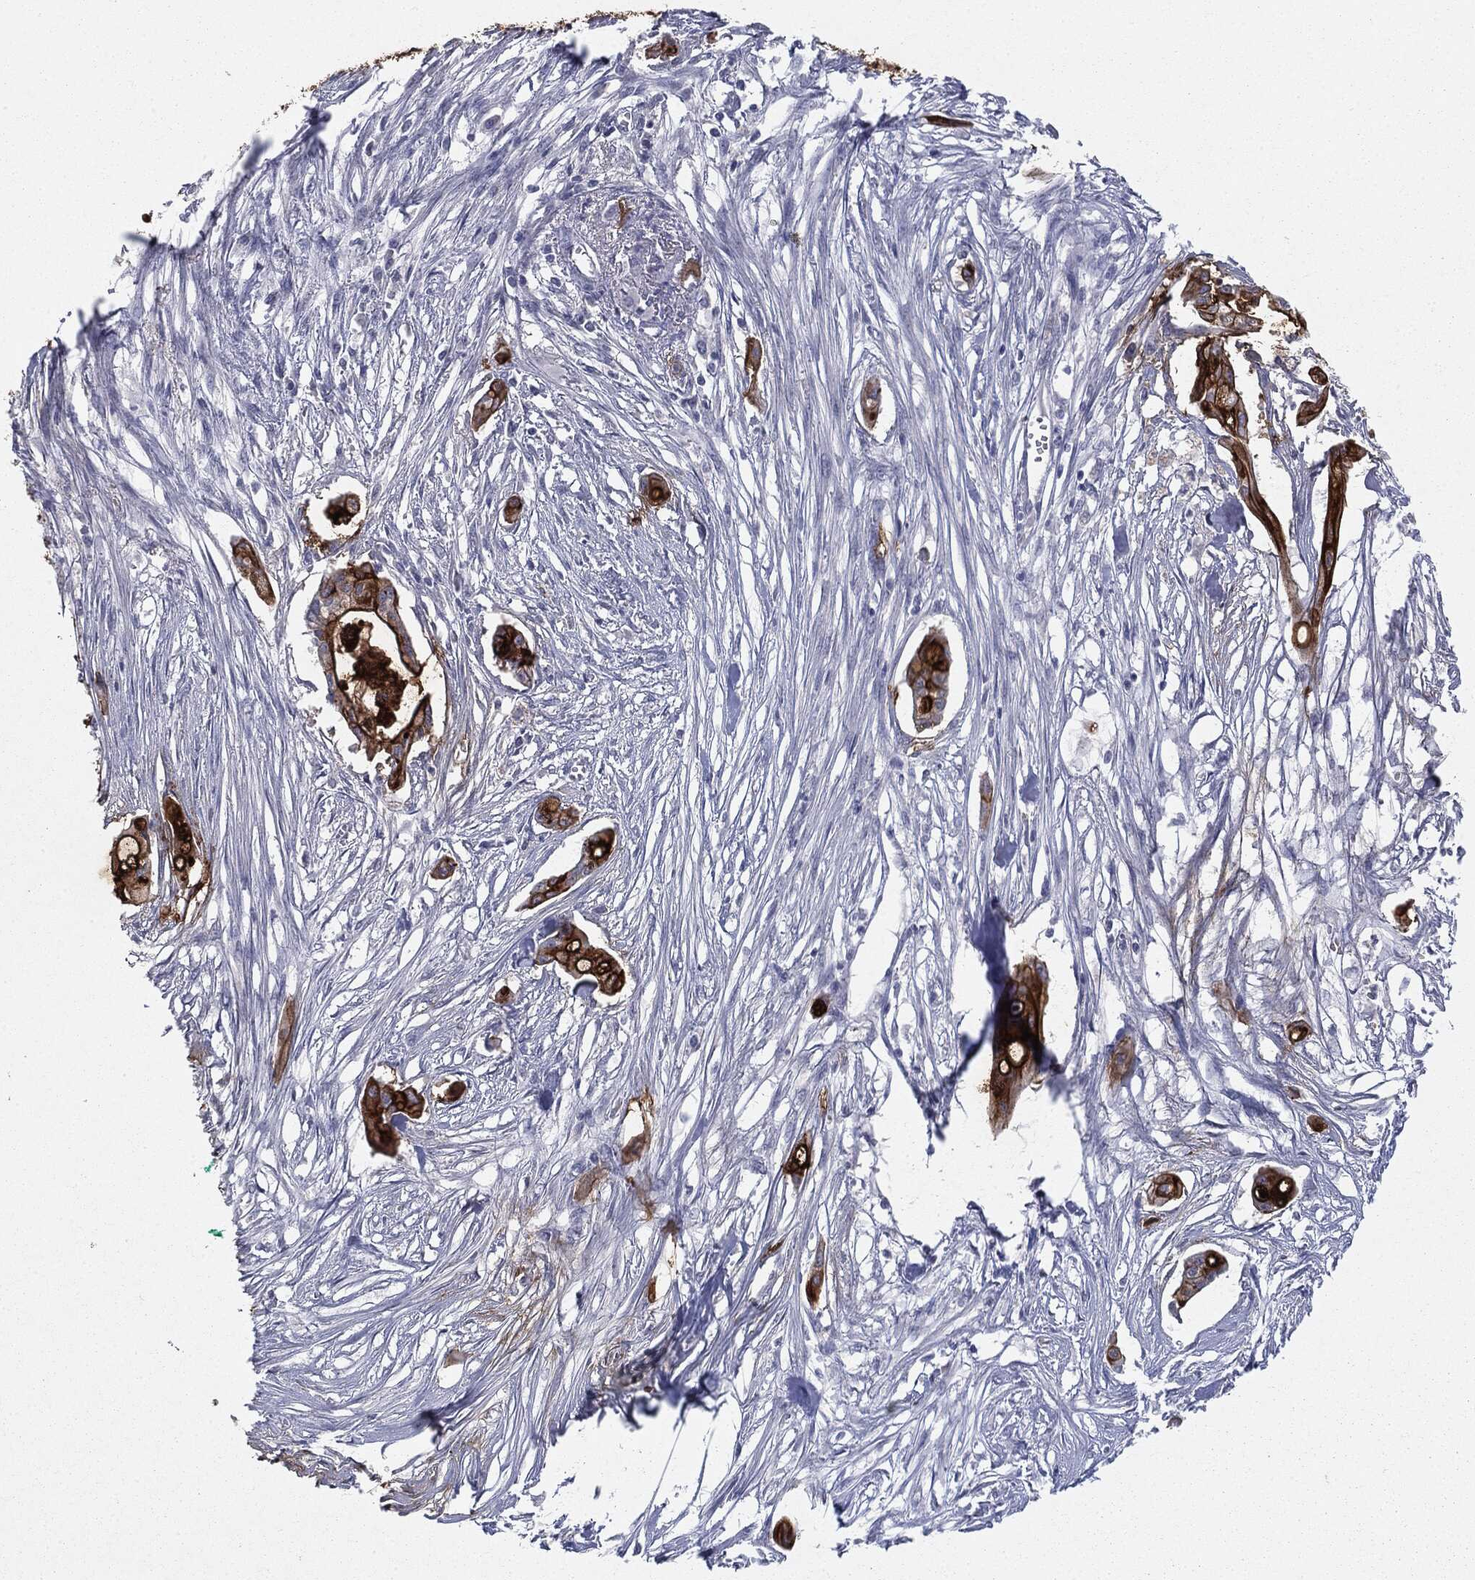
{"staining": {"intensity": "strong", "quantity": "25%-75%", "location": "cytoplasmic/membranous"}, "tissue": "pancreatic cancer", "cell_type": "Tumor cells", "image_type": "cancer", "snomed": [{"axis": "morphology", "description": "Normal tissue, NOS"}, {"axis": "morphology", "description": "Adenocarcinoma, NOS"}, {"axis": "topography", "description": "Pancreas"}], "caption": "This image demonstrates immunohistochemistry staining of human pancreatic cancer (adenocarcinoma), with high strong cytoplasmic/membranous staining in about 25%-75% of tumor cells.", "gene": "MUC1", "patient": {"sex": "female", "age": 58}}